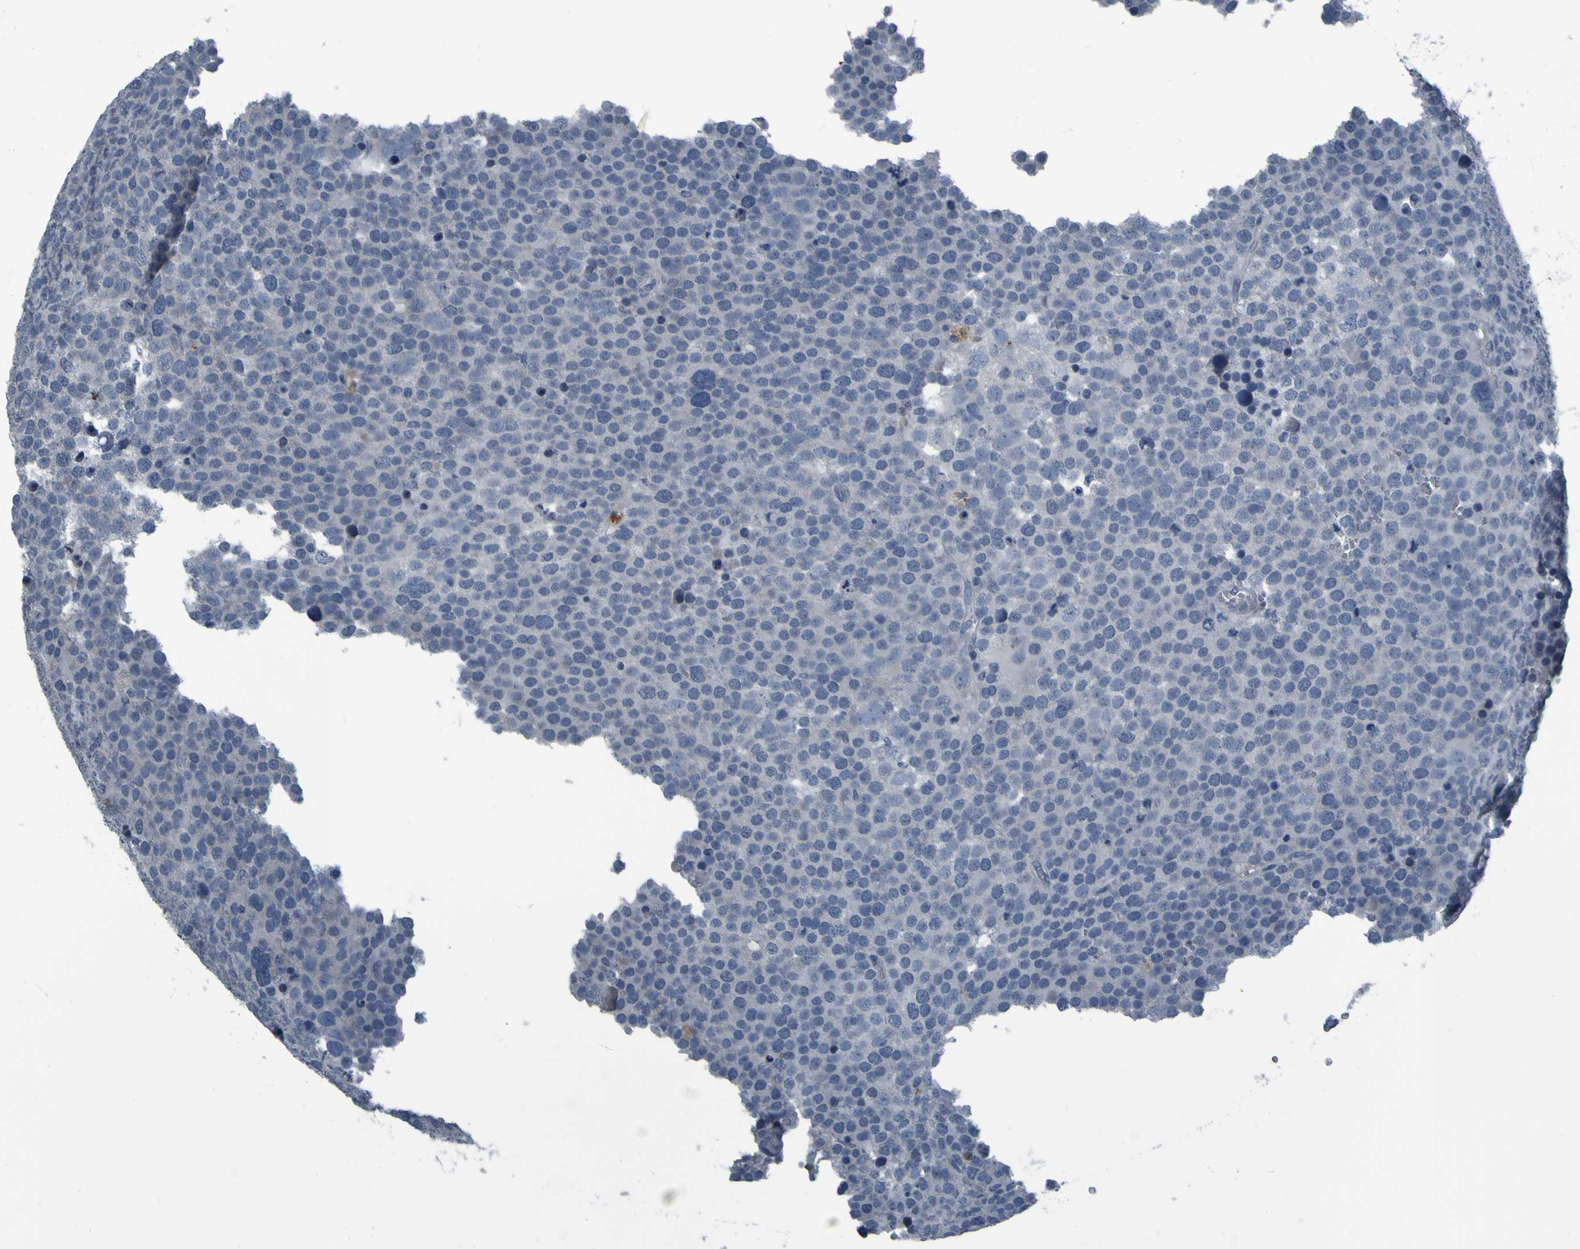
{"staining": {"intensity": "negative", "quantity": "none", "location": "none"}, "tissue": "testis cancer", "cell_type": "Tumor cells", "image_type": "cancer", "snomed": [{"axis": "morphology", "description": "Seminoma, NOS"}, {"axis": "topography", "description": "Testis"}], "caption": "Human testis cancer (seminoma) stained for a protein using immunohistochemistry (IHC) demonstrates no positivity in tumor cells.", "gene": "OSTM1", "patient": {"sex": "male", "age": 71}}